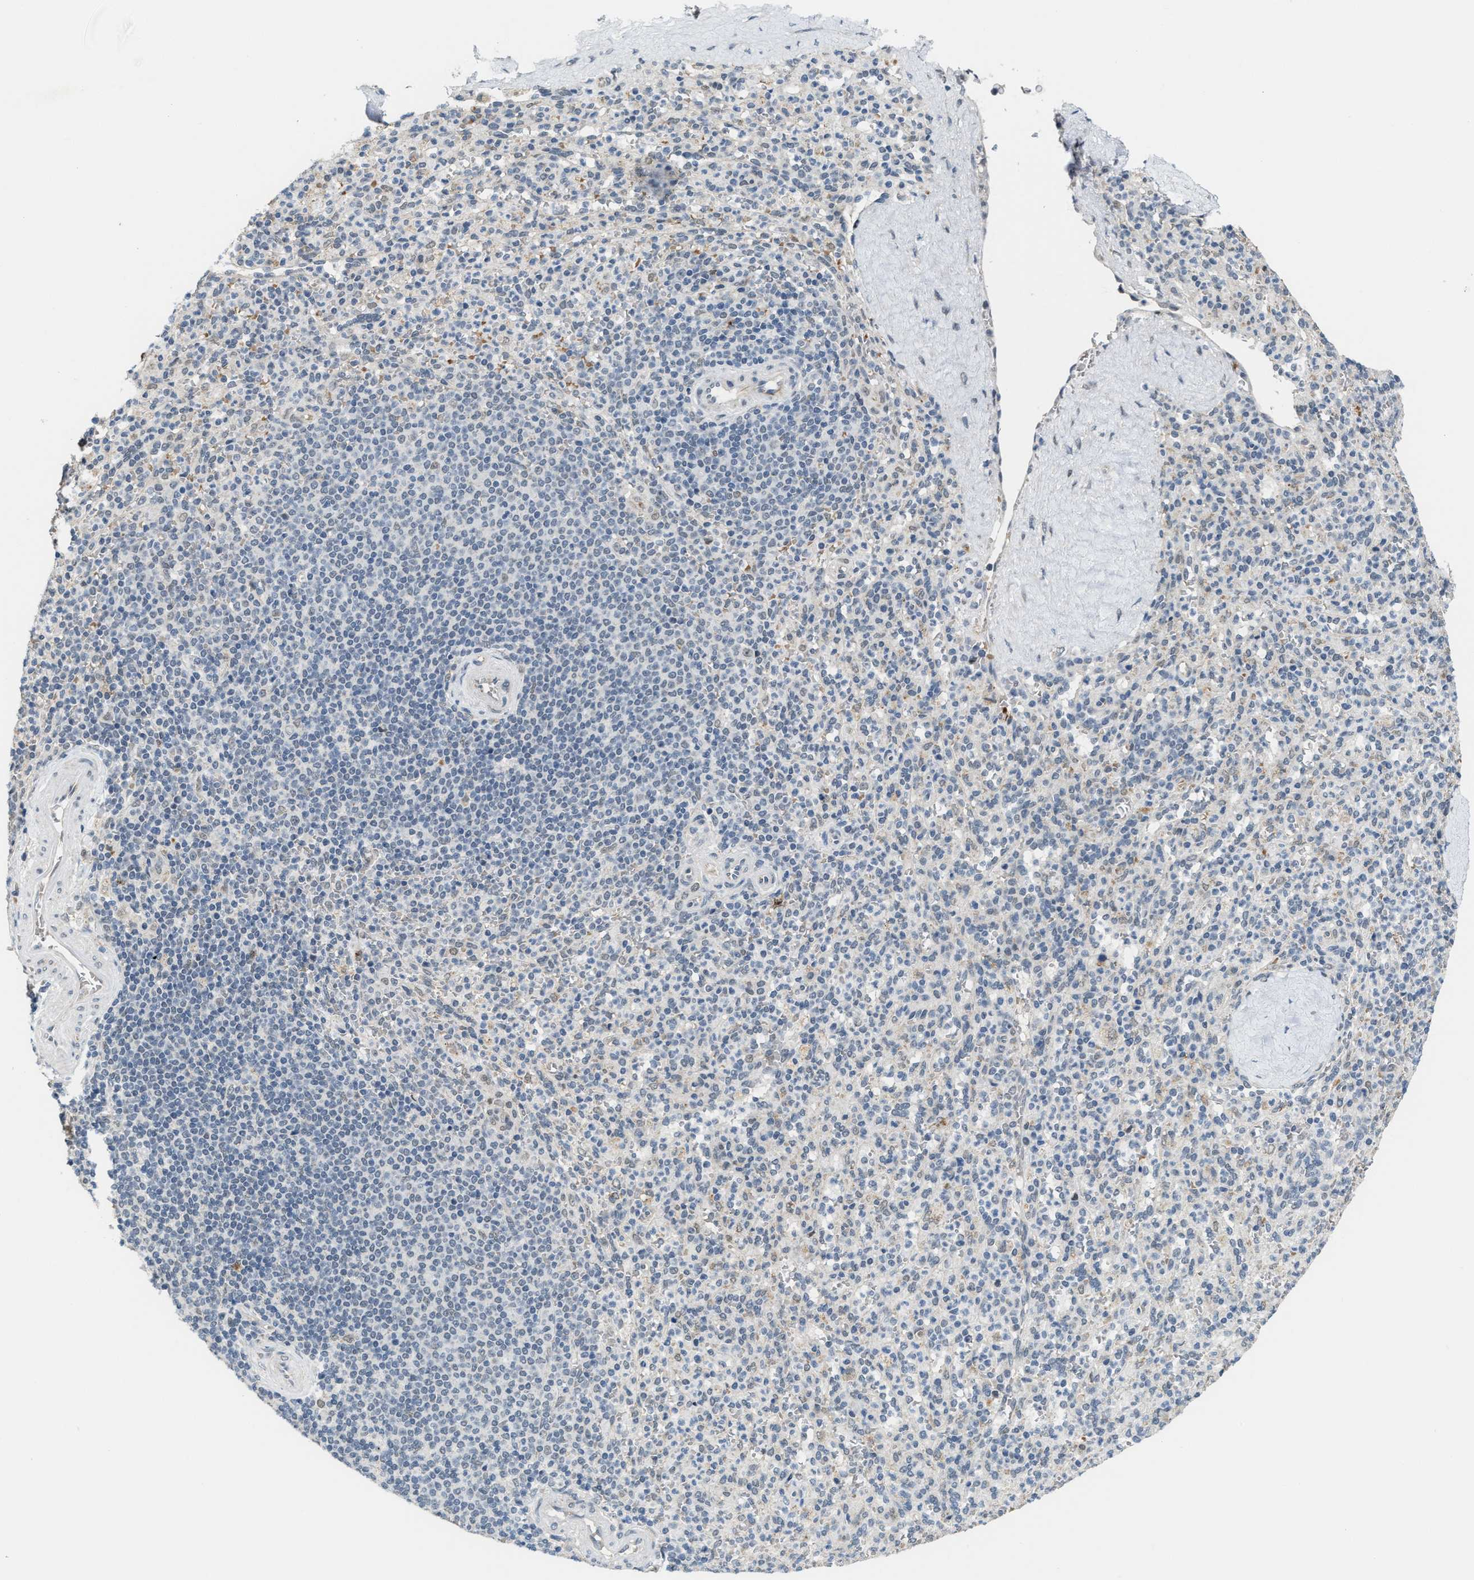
{"staining": {"intensity": "negative", "quantity": "none", "location": "none"}, "tissue": "spleen", "cell_type": "Cells in red pulp", "image_type": "normal", "snomed": [{"axis": "morphology", "description": "Normal tissue, NOS"}, {"axis": "topography", "description": "Spleen"}], "caption": "High power microscopy image of an immunohistochemistry micrograph of normal spleen, revealing no significant expression in cells in red pulp.", "gene": "KIF24", "patient": {"sex": "male", "age": 36}}